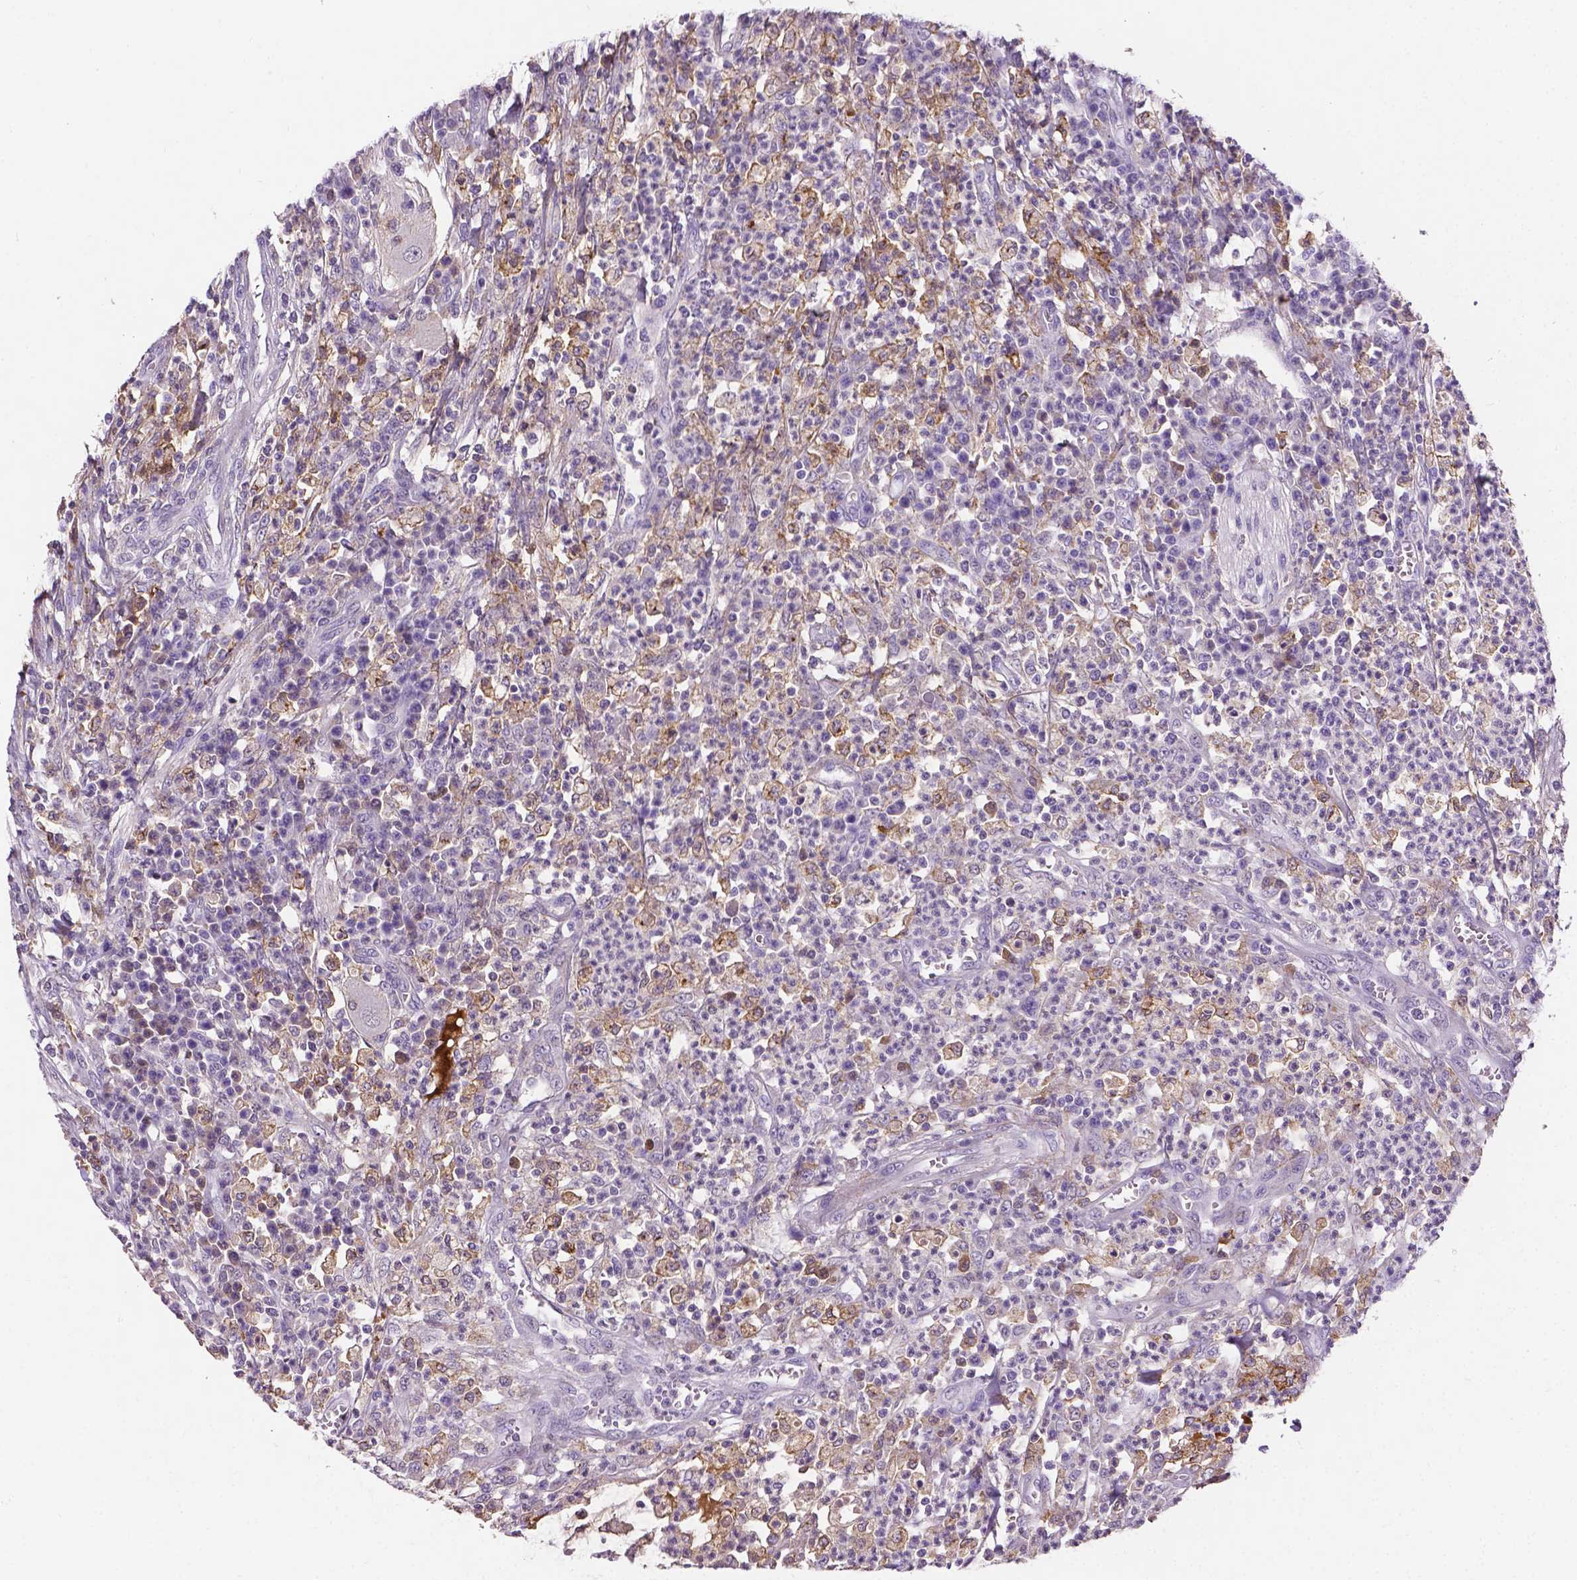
{"staining": {"intensity": "negative", "quantity": "none", "location": "none"}, "tissue": "colorectal cancer", "cell_type": "Tumor cells", "image_type": "cancer", "snomed": [{"axis": "morphology", "description": "Adenocarcinoma, NOS"}, {"axis": "topography", "description": "Colon"}], "caption": "Tumor cells show no significant staining in colorectal cancer.", "gene": "APOE", "patient": {"sex": "male", "age": 65}}